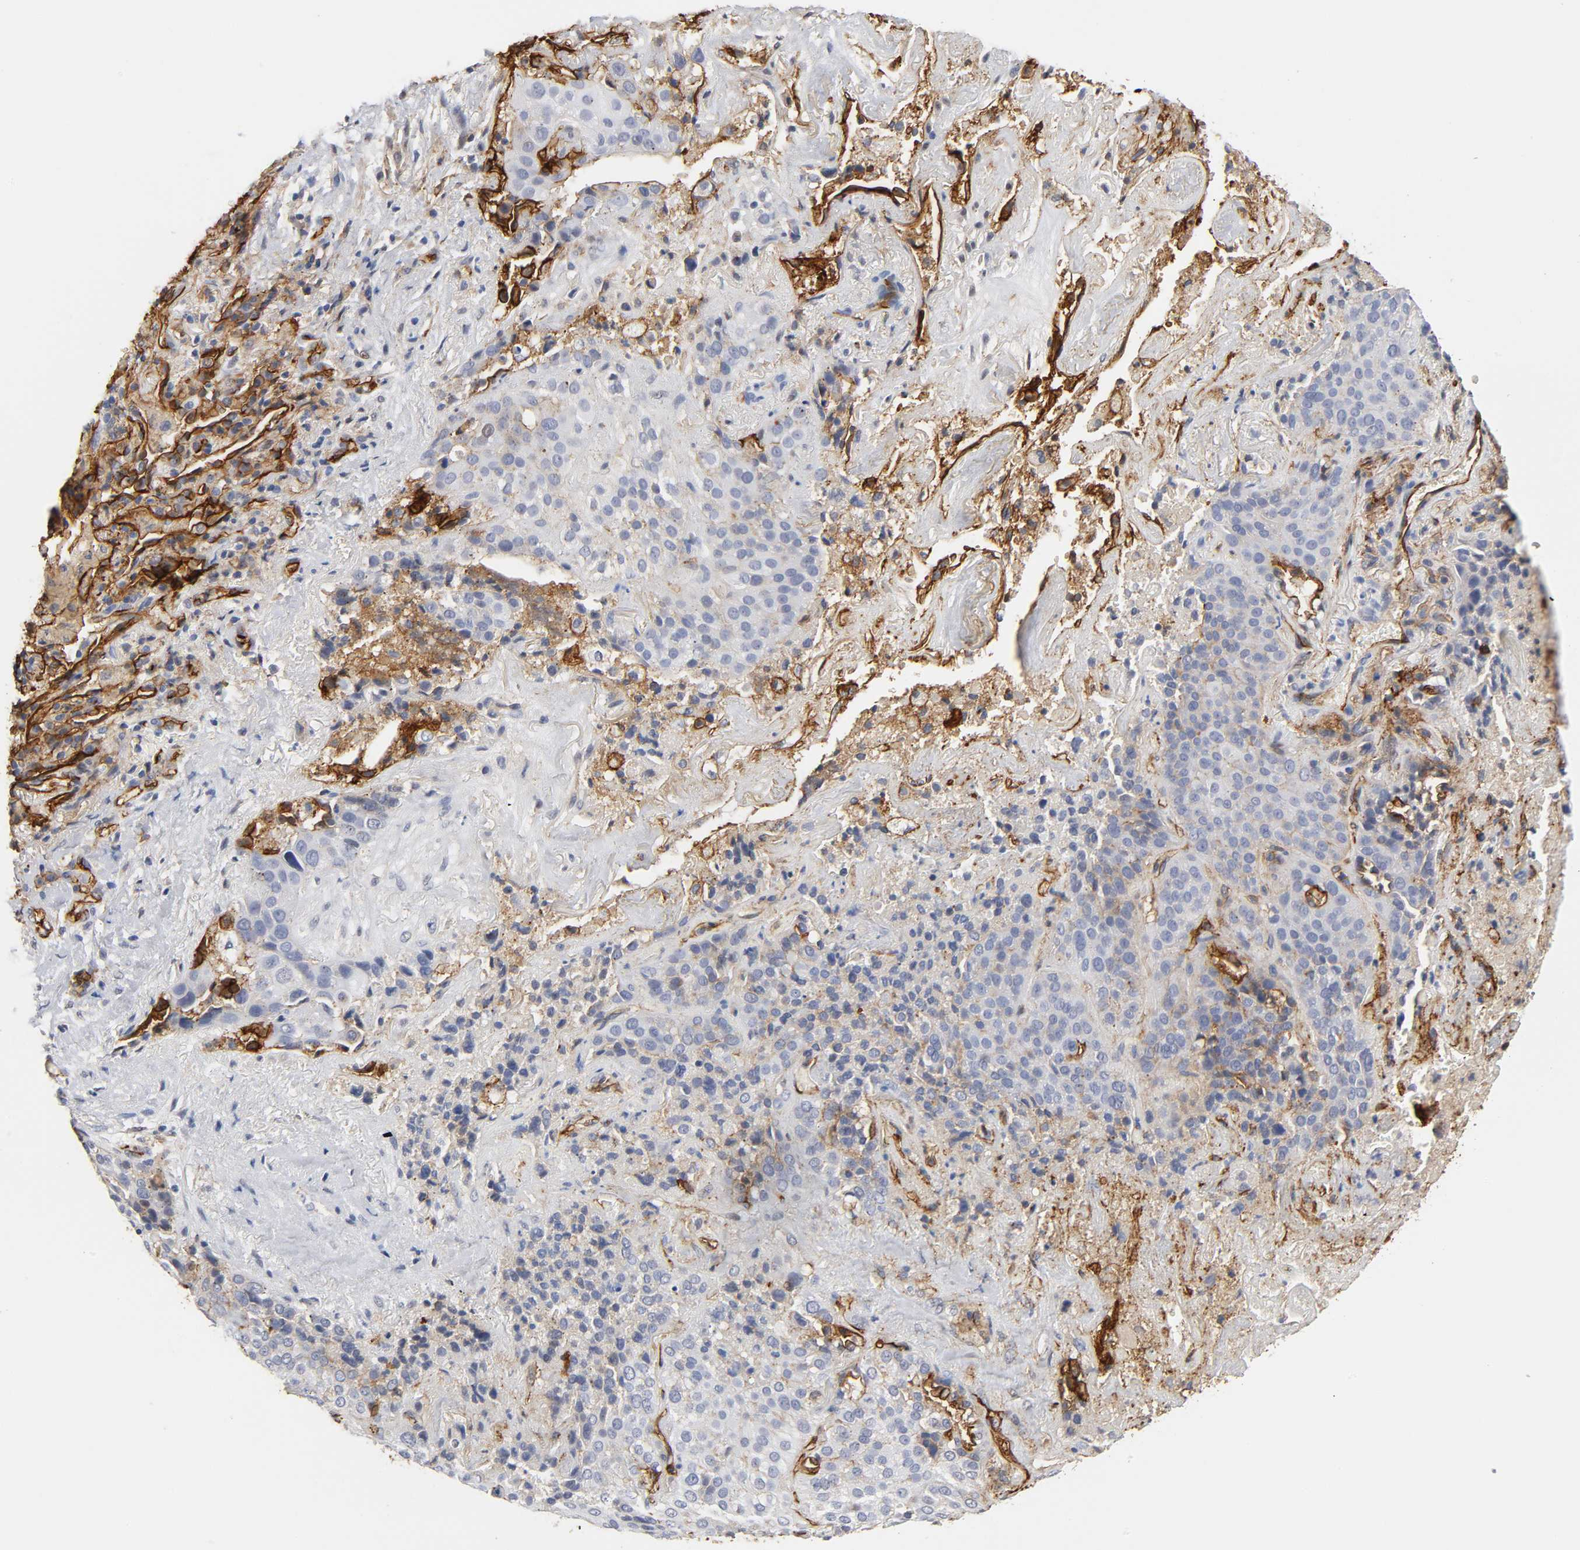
{"staining": {"intensity": "negative", "quantity": "none", "location": "none"}, "tissue": "lung cancer", "cell_type": "Tumor cells", "image_type": "cancer", "snomed": [{"axis": "morphology", "description": "Squamous cell carcinoma, NOS"}, {"axis": "topography", "description": "Lung"}], "caption": "Human lung cancer (squamous cell carcinoma) stained for a protein using immunohistochemistry (IHC) shows no expression in tumor cells.", "gene": "ICAM1", "patient": {"sex": "male", "age": 54}}